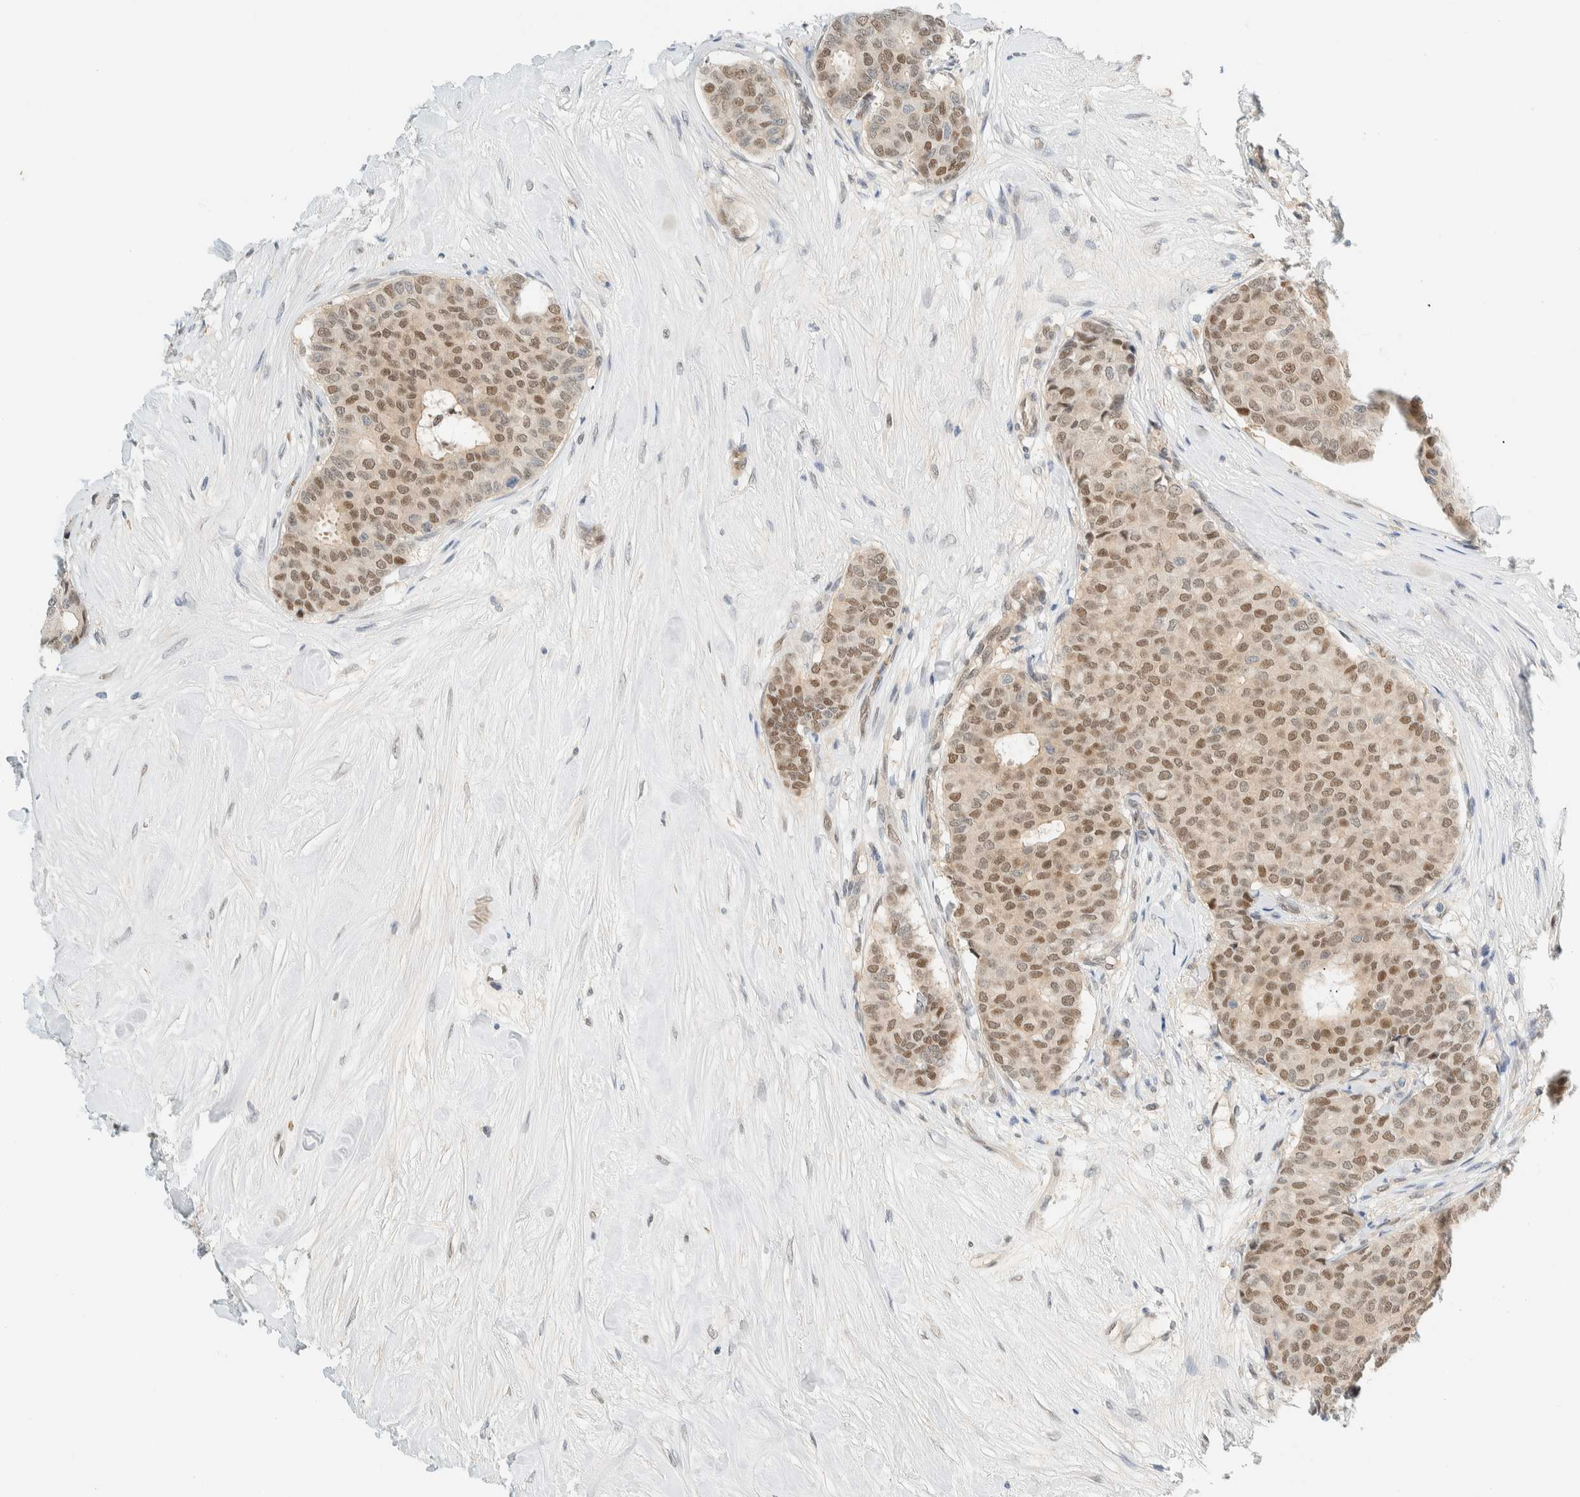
{"staining": {"intensity": "moderate", "quantity": ">75%", "location": "nuclear"}, "tissue": "breast cancer", "cell_type": "Tumor cells", "image_type": "cancer", "snomed": [{"axis": "morphology", "description": "Duct carcinoma"}, {"axis": "topography", "description": "Breast"}], "caption": "High-power microscopy captured an immunohistochemistry (IHC) histopathology image of breast intraductal carcinoma, revealing moderate nuclear staining in approximately >75% of tumor cells. The staining was performed using DAB (3,3'-diaminobenzidine) to visualize the protein expression in brown, while the nuclei were stained in blue with hematoxylin (Magnification: 20x).", "gene": "TSTD2", "patient": {"sex": "female", "age": 75}}